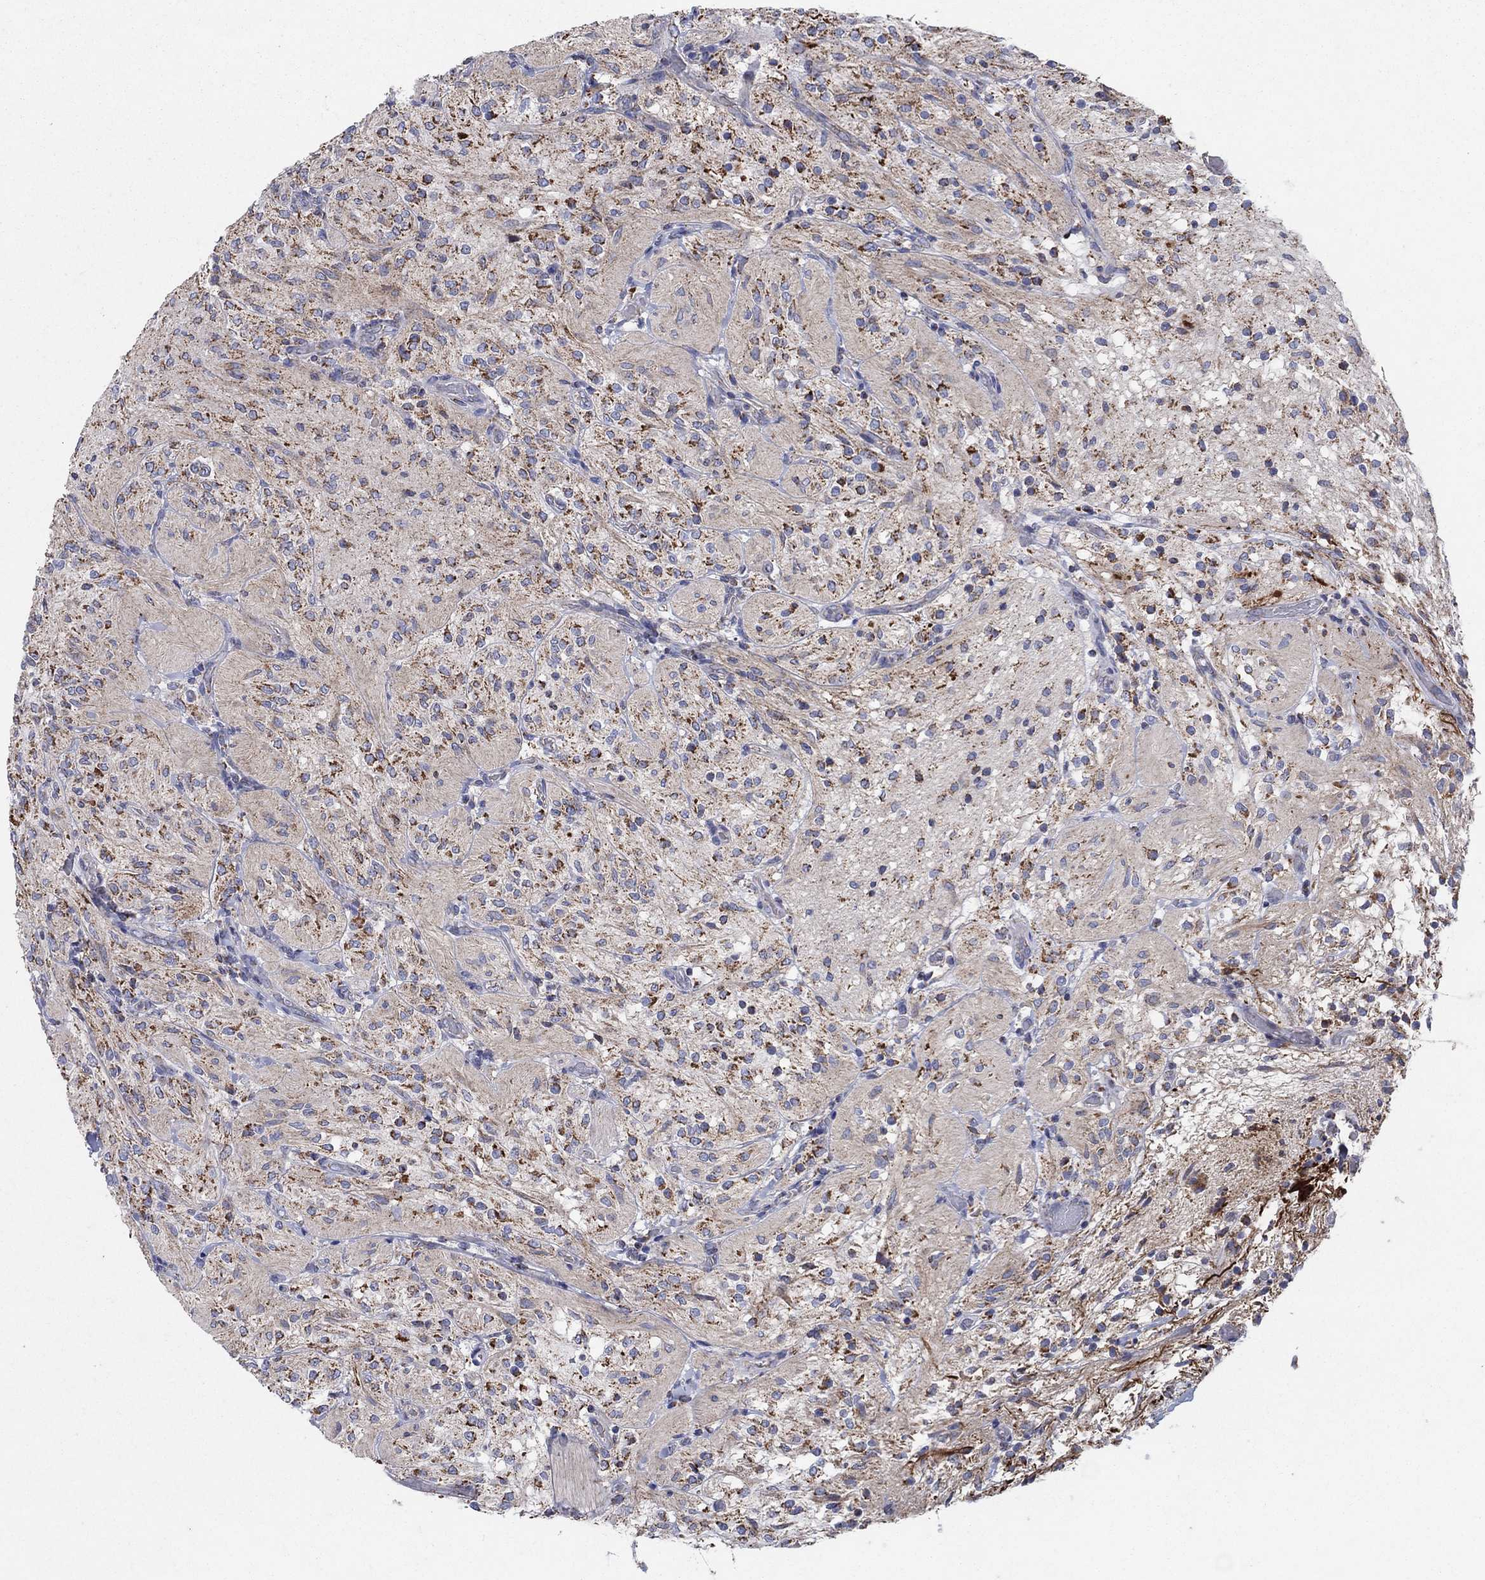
{"staining": {"intensity": "strong", "quantity": "<25%", "location": "cytoplasmic/membranous"}, "tissue": "glioma", "cell_type": "Tumor cells", "image_type": "cancer", "snomed": [{"axis": "morphology", "description": "Glioma, malignant, Low grade"}, {"axis": "topography", "description": "Brain"}], "caption": "Immunohistochemical staining of malignant glioma (low-grade) shows medium levels of strong cytoplasmic/membranous staining in approximately <25% of tumor cells.", "gene": "C9orf85", "patient": {"sex": "male", "age": 3}}